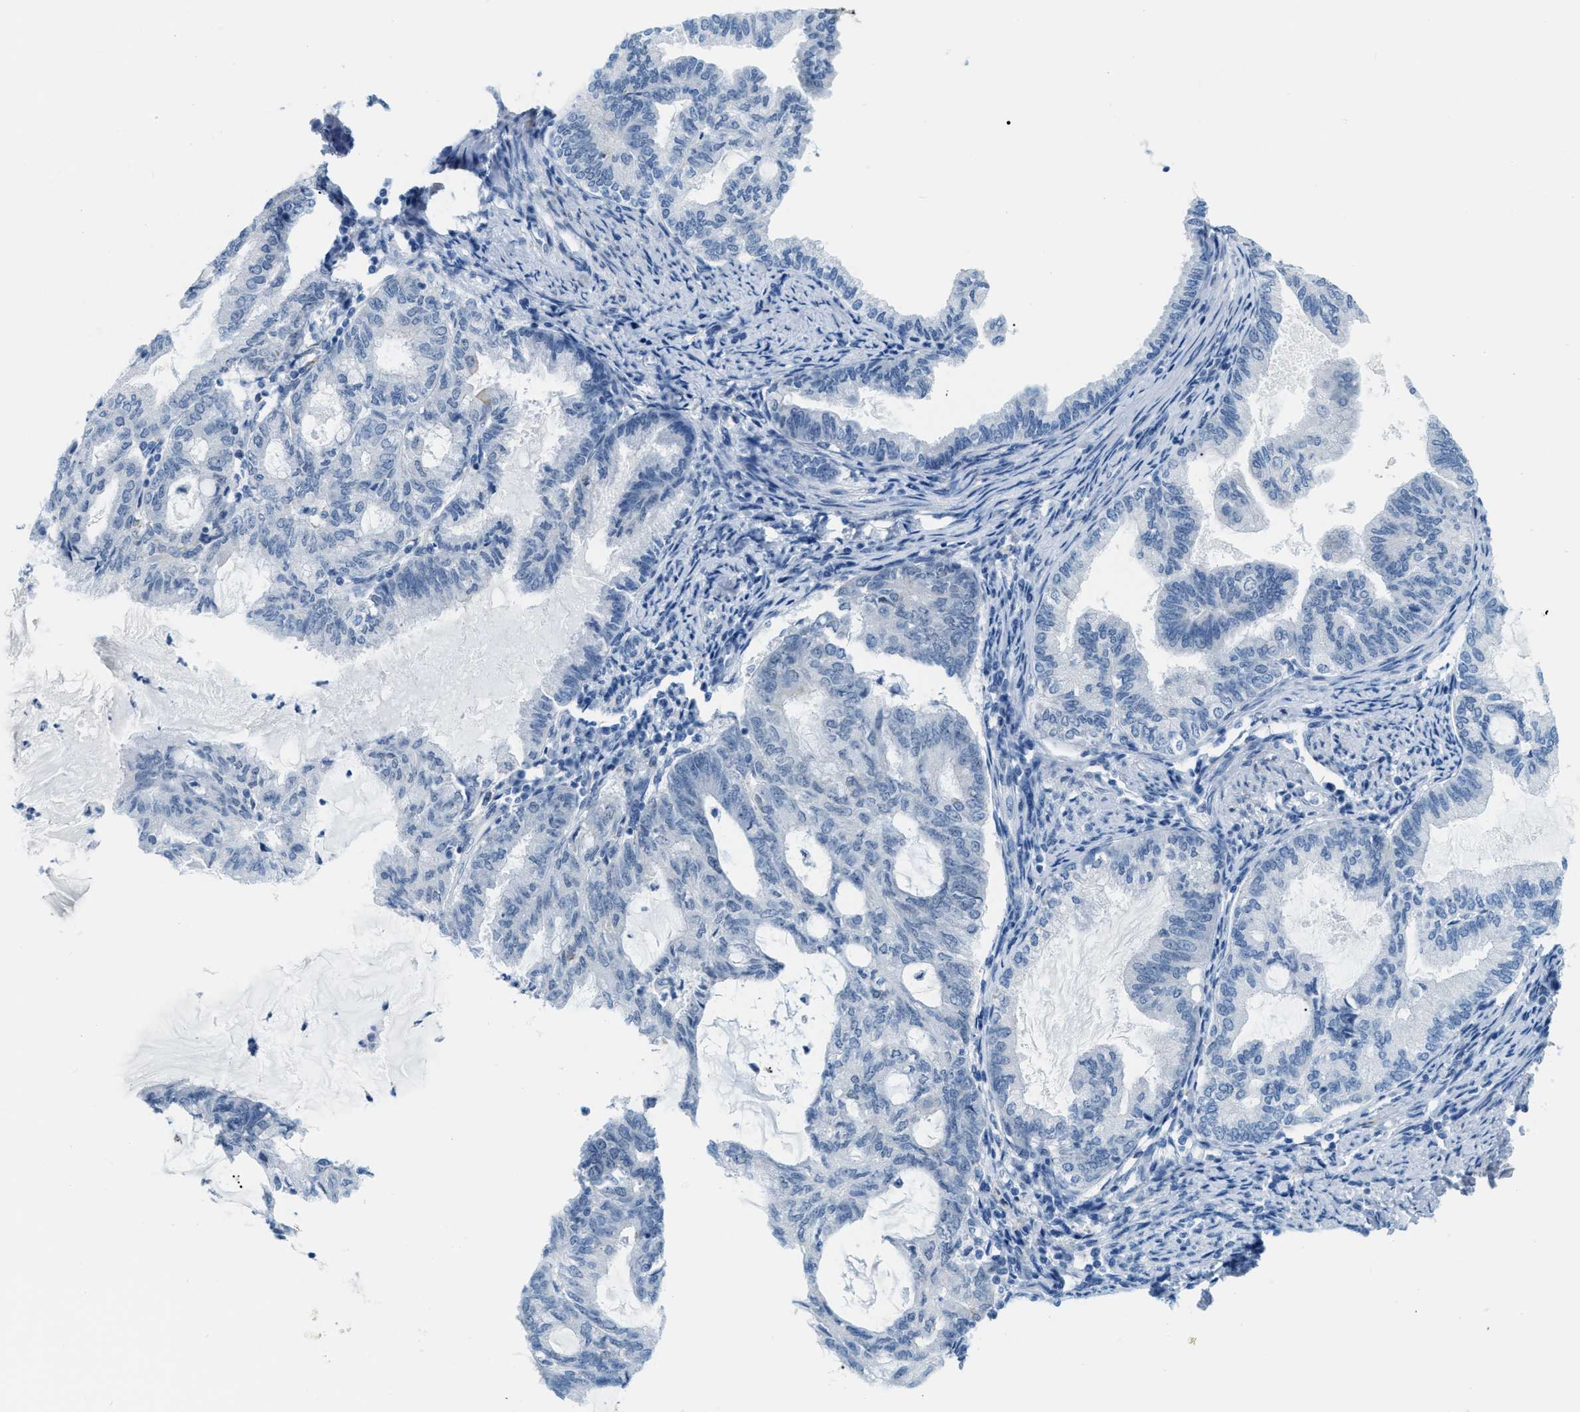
{"staining": {"intensity": "negative", "quantity": "none", "location": "none"}, "tissue": "endometrial cancer", "cell_type": "Tumor cells", "image_type": "cancer", "snomed": [{"axis": "morphology", "description": "Adenocarcinoma, NOS"}, {"axis": "topography", "description": "Endometrium"}], "caption": "The photomicrograph demonstrates no significant positivity in tumor cells of endometrial cancer (adenocarcinoma). (Stains: DAB (3,3'-diaminobenzidine) immunohistochemistry with hematoxylin counter stain, Microscopy: brightfield microscopy at high magnification).", "gene": "PHRF1", "patient": {"sex": "female", "age": 86}}